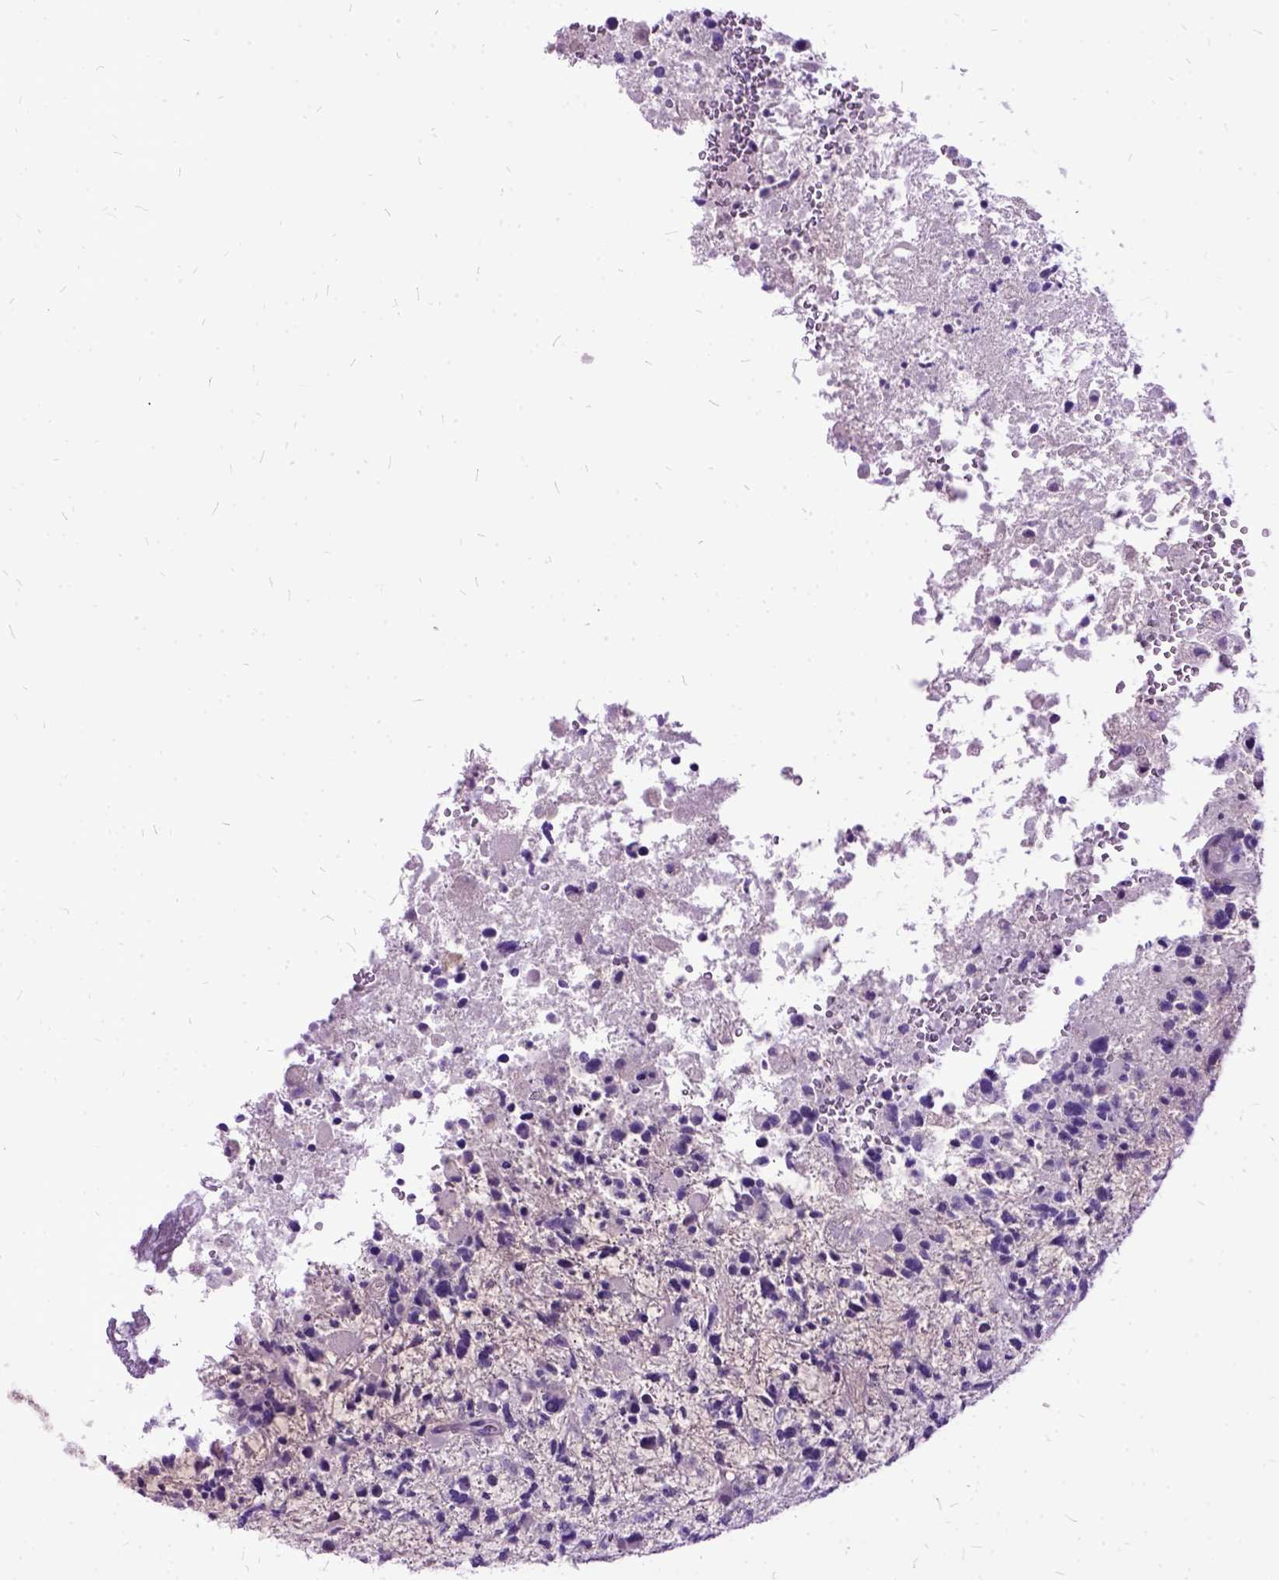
{"staining": {"intensity": "negative", "quantity": "none", "location": "none"}, "tissue": "glioma", "cell_type": "Tumor cells", "image_type": "cancer", "snomed": [{"axis": "morphology", "description": "Glioma, malignant, High grade"}, {"axis": "topography", "description": "Brain"}], "caption": "The image reveals no staining of tumor cells in high-grade glioma (malignant).", "gene": "MME", "patient": {"sex": "female", "age": 71}}